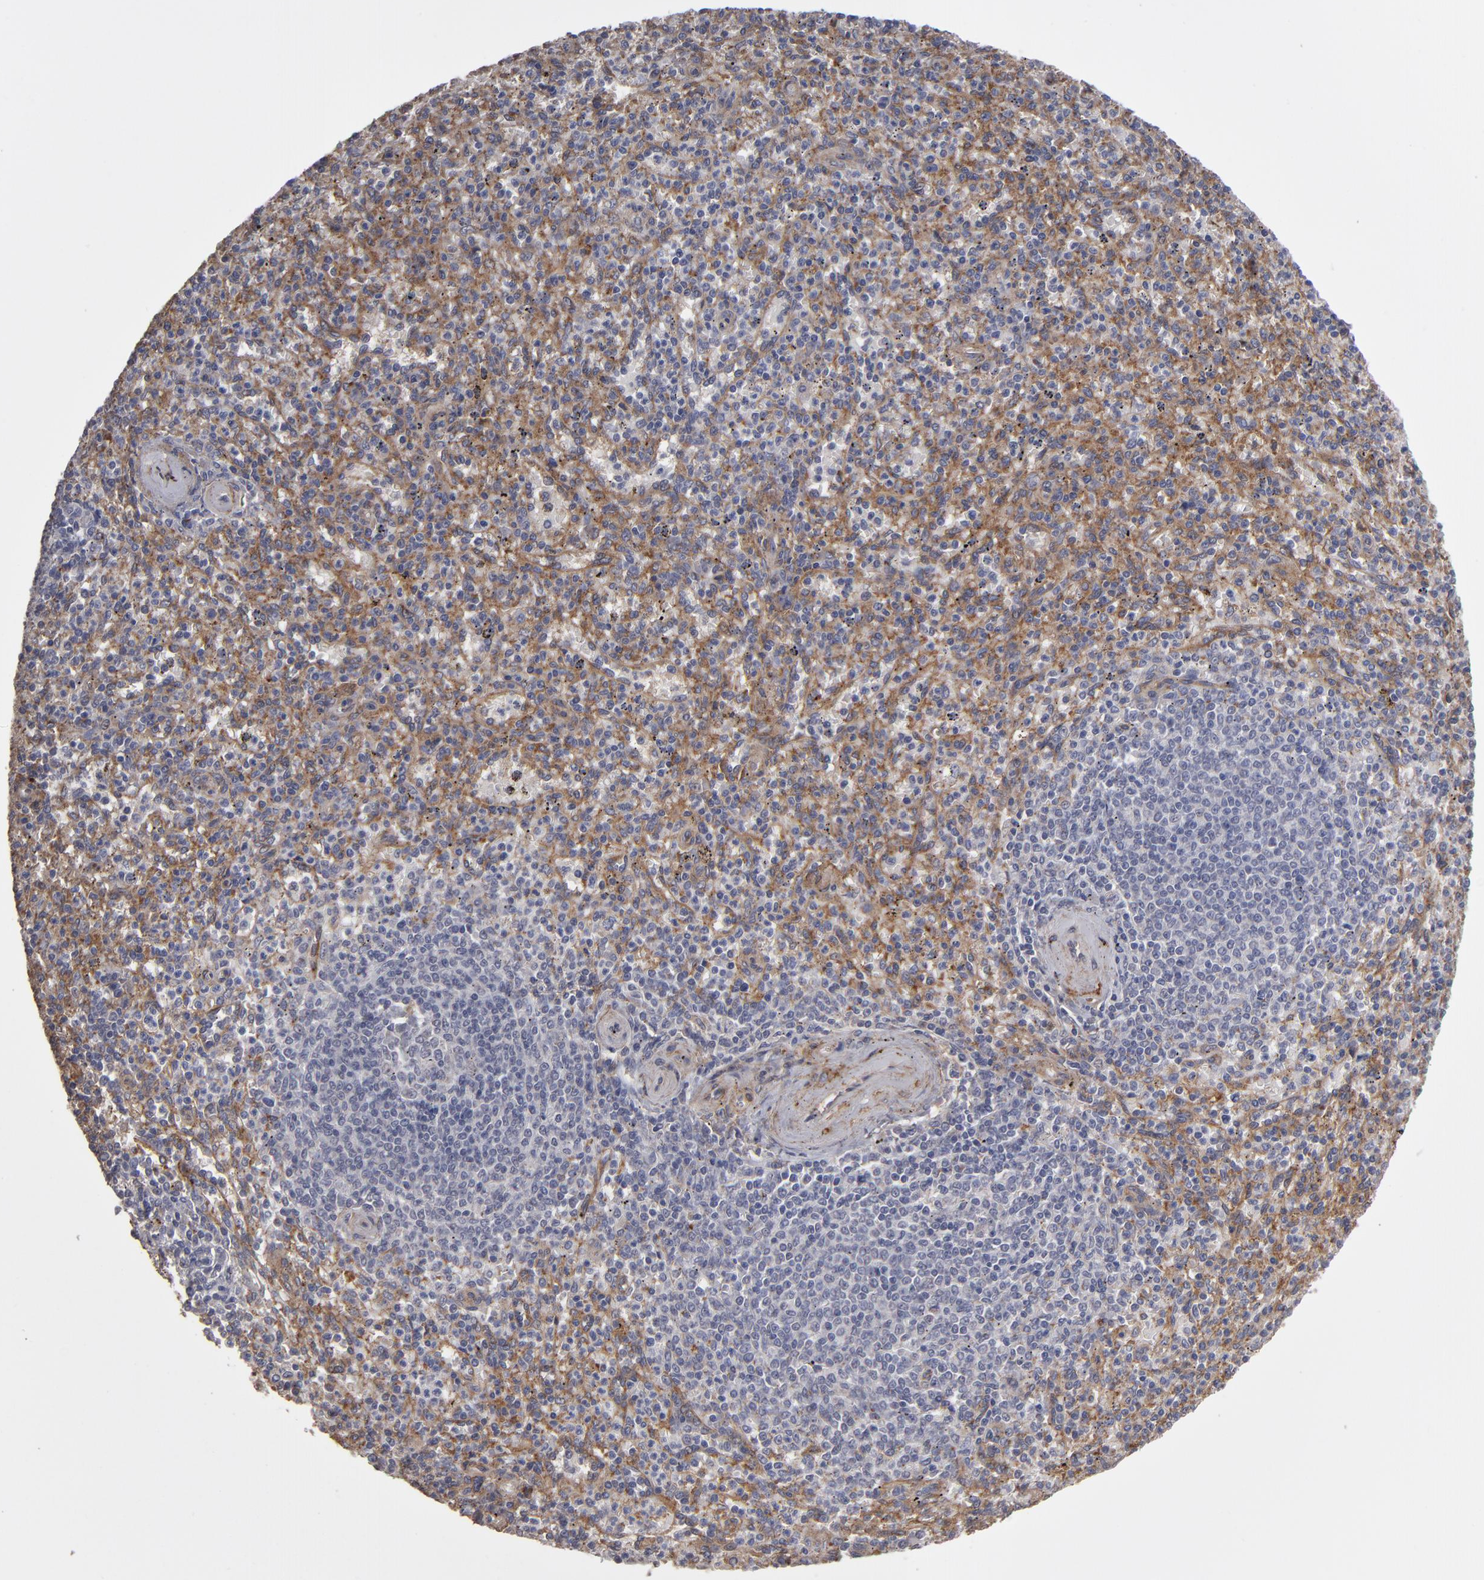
{"staining": {"intensity": "moderate", "quantity": "25%-75%", "location": "cytoplasmic/membranous"}, "tissue": "spleen", "cell_type": "Cells in red pulp", "image_type": "normal", "snomed": [{"axis": "morphology", "description": "Normal tissue, NOS"}, {"axis": "topography", "description": "Spleen"}], "caption": "The immunohistochemical stain highlights moderate cytoplasmic/membranous staining in cells in red pulp of benign spleen.", "gene": "ITGB5", "patient": {"sex": "male", "age": 72}}